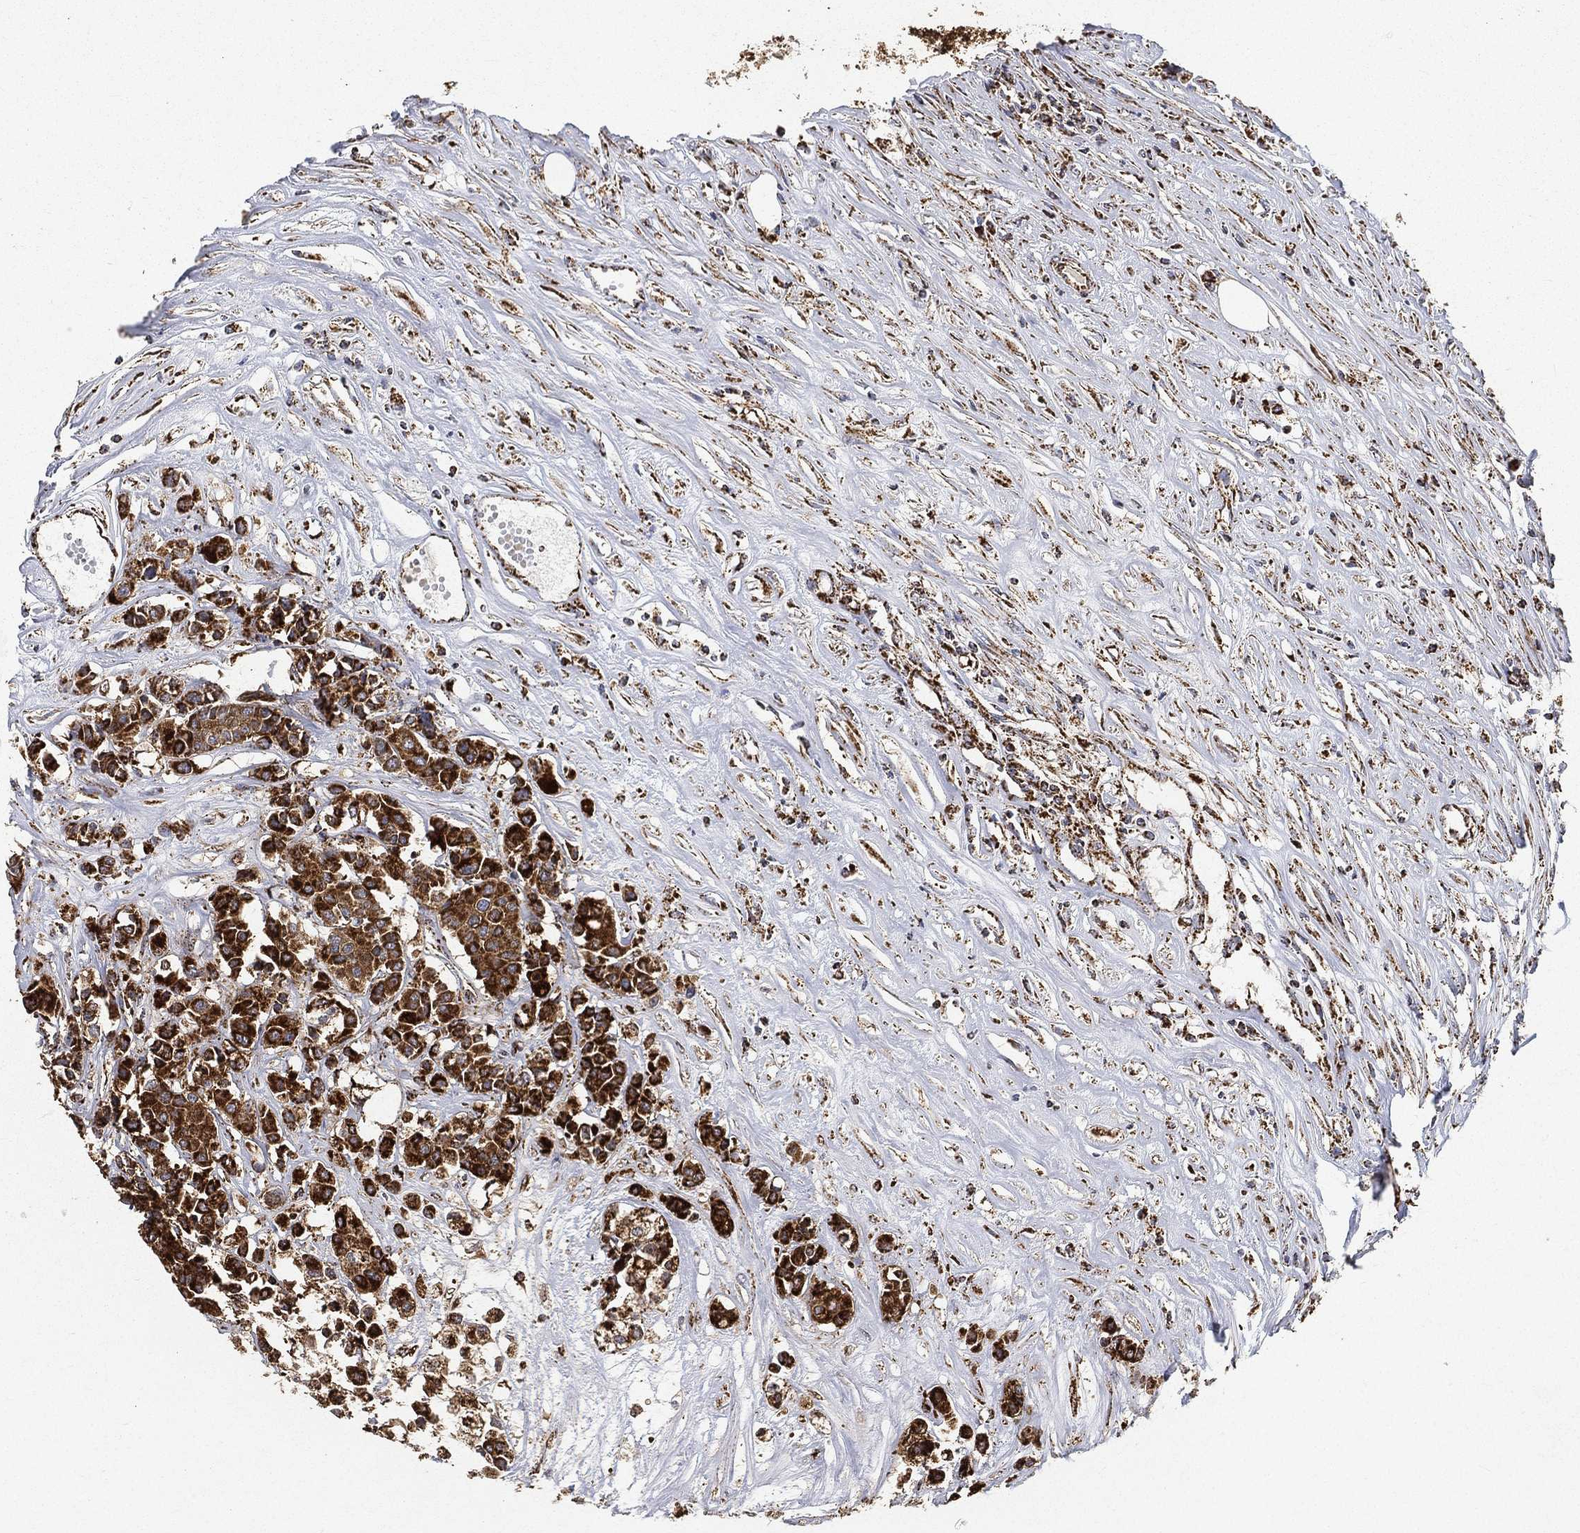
{"staining": {"intensity": "strong", "quantity": ">75%", "location": "cytoplasmic/membranous"}, "tissue": "carcinoid", "cell_type": "Tumor cells", "image_type": "cancer", "snomed": [{"axis": "morphology", "description": "Carcinoid, malignant, NOS"}, {"axis": "topography", "description": "Colon"}], "caption": "Human carcinoid stained with a protein marker demonstrates strong staining in tumor cells.", "gene": "SLC38A7", "patient": {"sex": "male", "age": 81}}